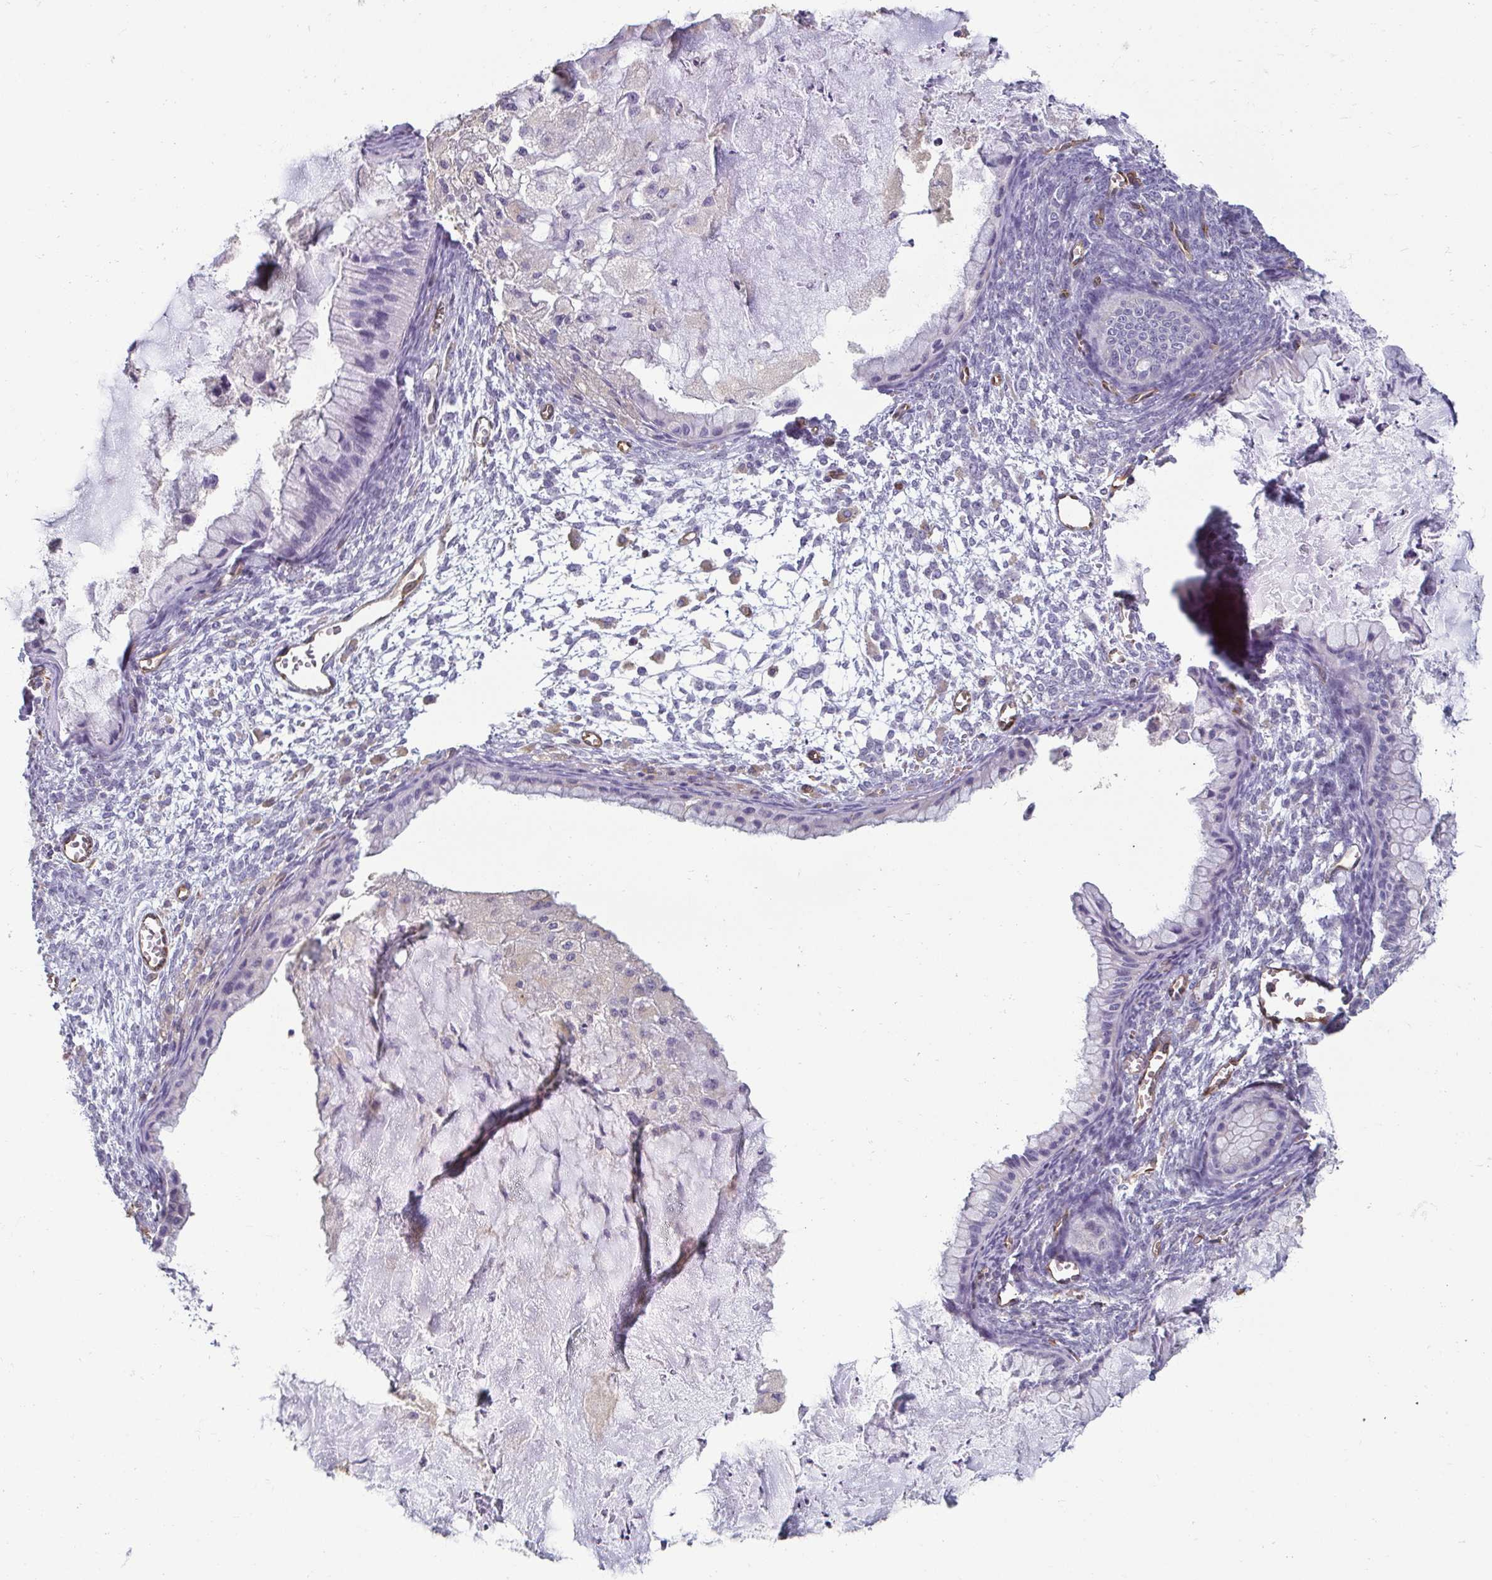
{"staining": {"intensity": "negative", "quantity": "none", "location": "none"}, "tissue": "ovarian cancer", "cell_type": "Tumor cells", "image_type": "cancer", "snomed": [{"axis": "morphology", "description": "Cystadenocarcinoma, mucinous, NOS"}, {"axis": "topography", "description": "Ovary"}], "caption": "There is no significant expression in tumor cells of ovarian cancer (mucinous cystadenocarcinoma). Nuclei are stained in blue.", "gene": "PDE2A", "patient": {"sex": "female", "age": 72}}